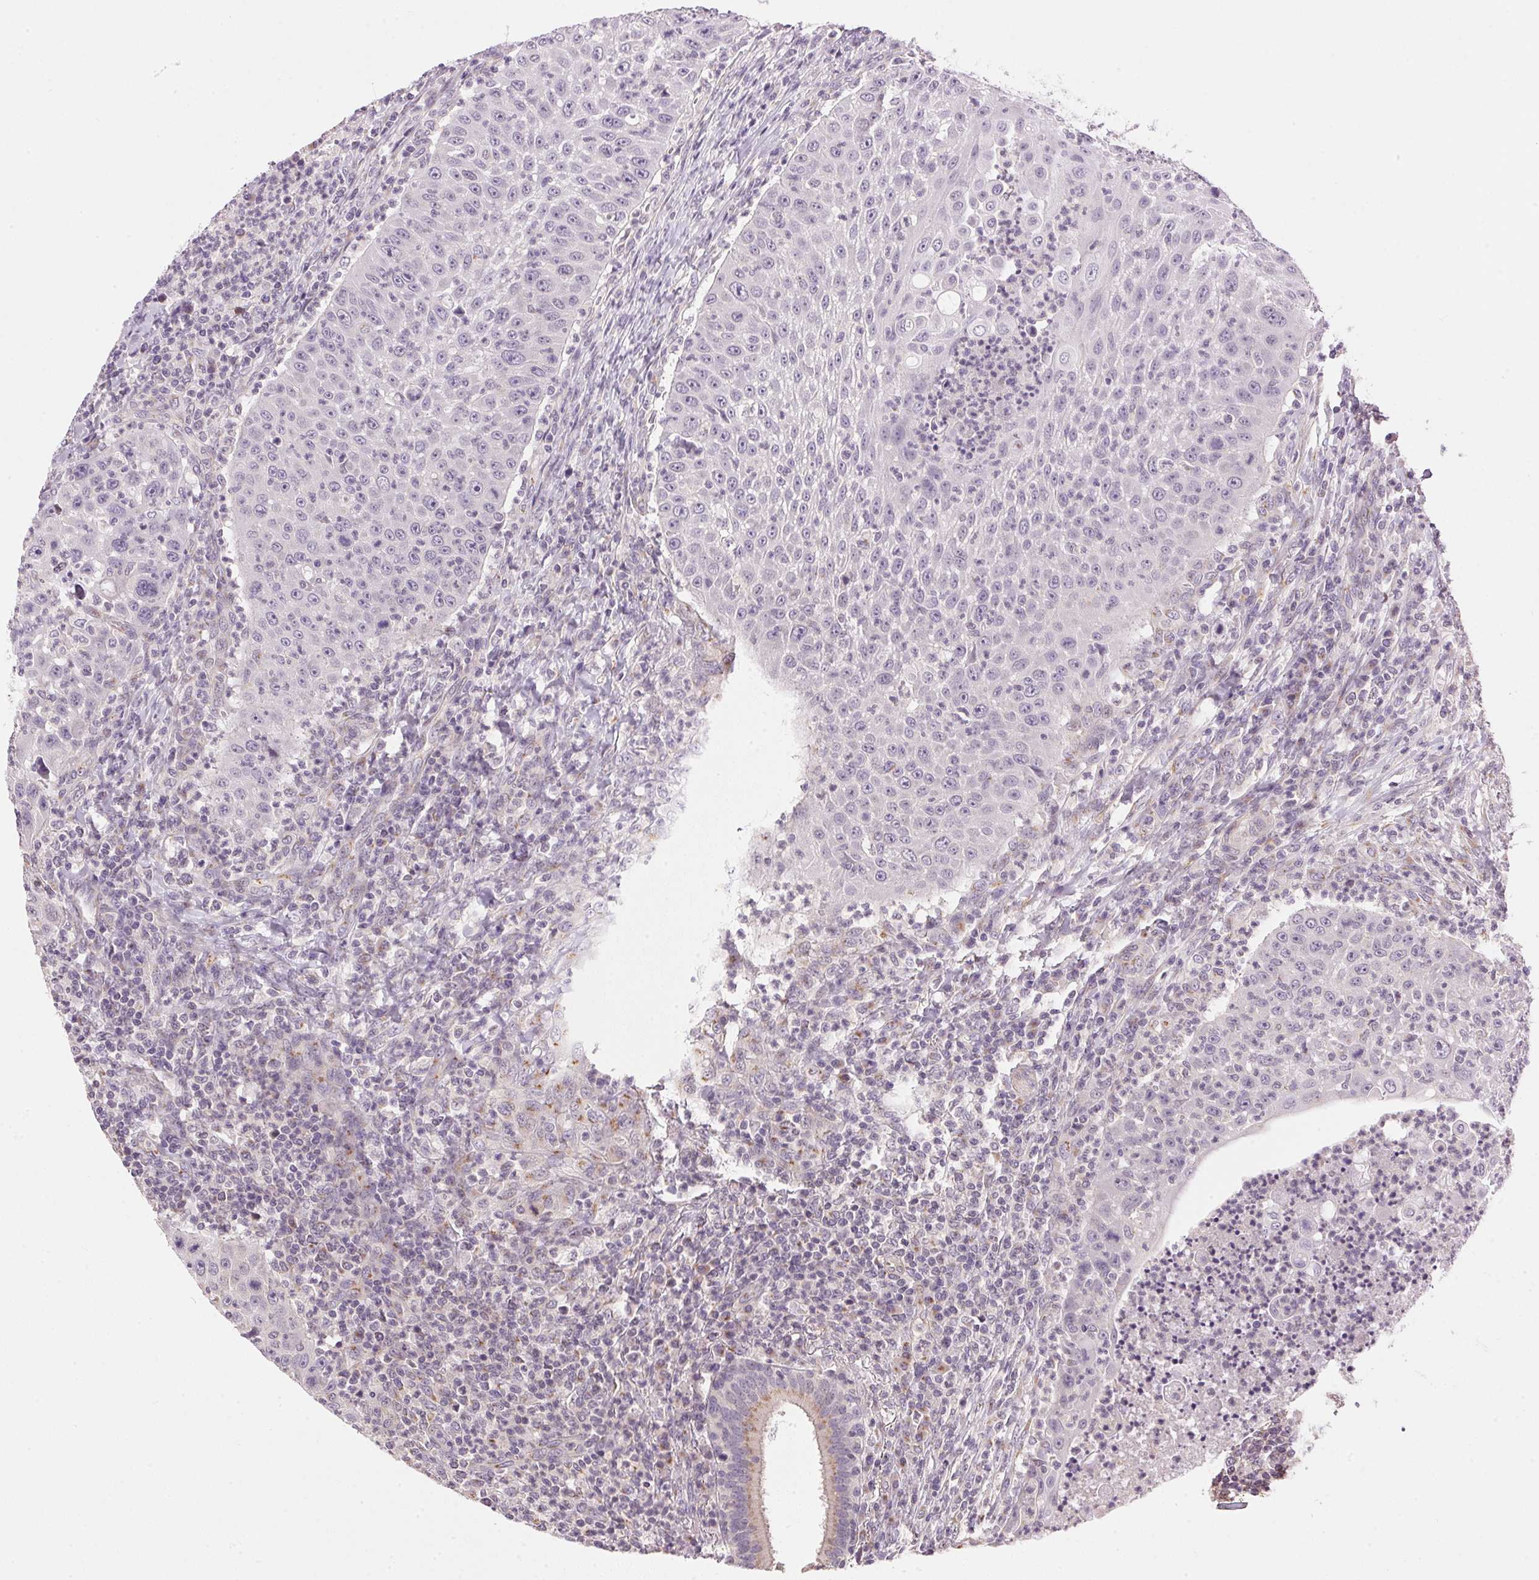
{"staining": {"intensity": "negative", "quantity": "none", "location": "none"}, "tissue": "head and neck cancer", "cell_type": "Tumor cells", "image_type": "cancer", "snomed": [{"axis": "morphology", "description": "Squamous cell carcinoma, NOS"}, {"axis": "topography", "description": "Head-Neck"}], "caption": "High power microscopy histopathology image of an immunohistochemistry photomicrograph of head and neck squamous cell carcinoma, revealing no significant staining in tumor cells.", "gene": "GOLPH3", "patient": {"sex": "male", "age": 69}}